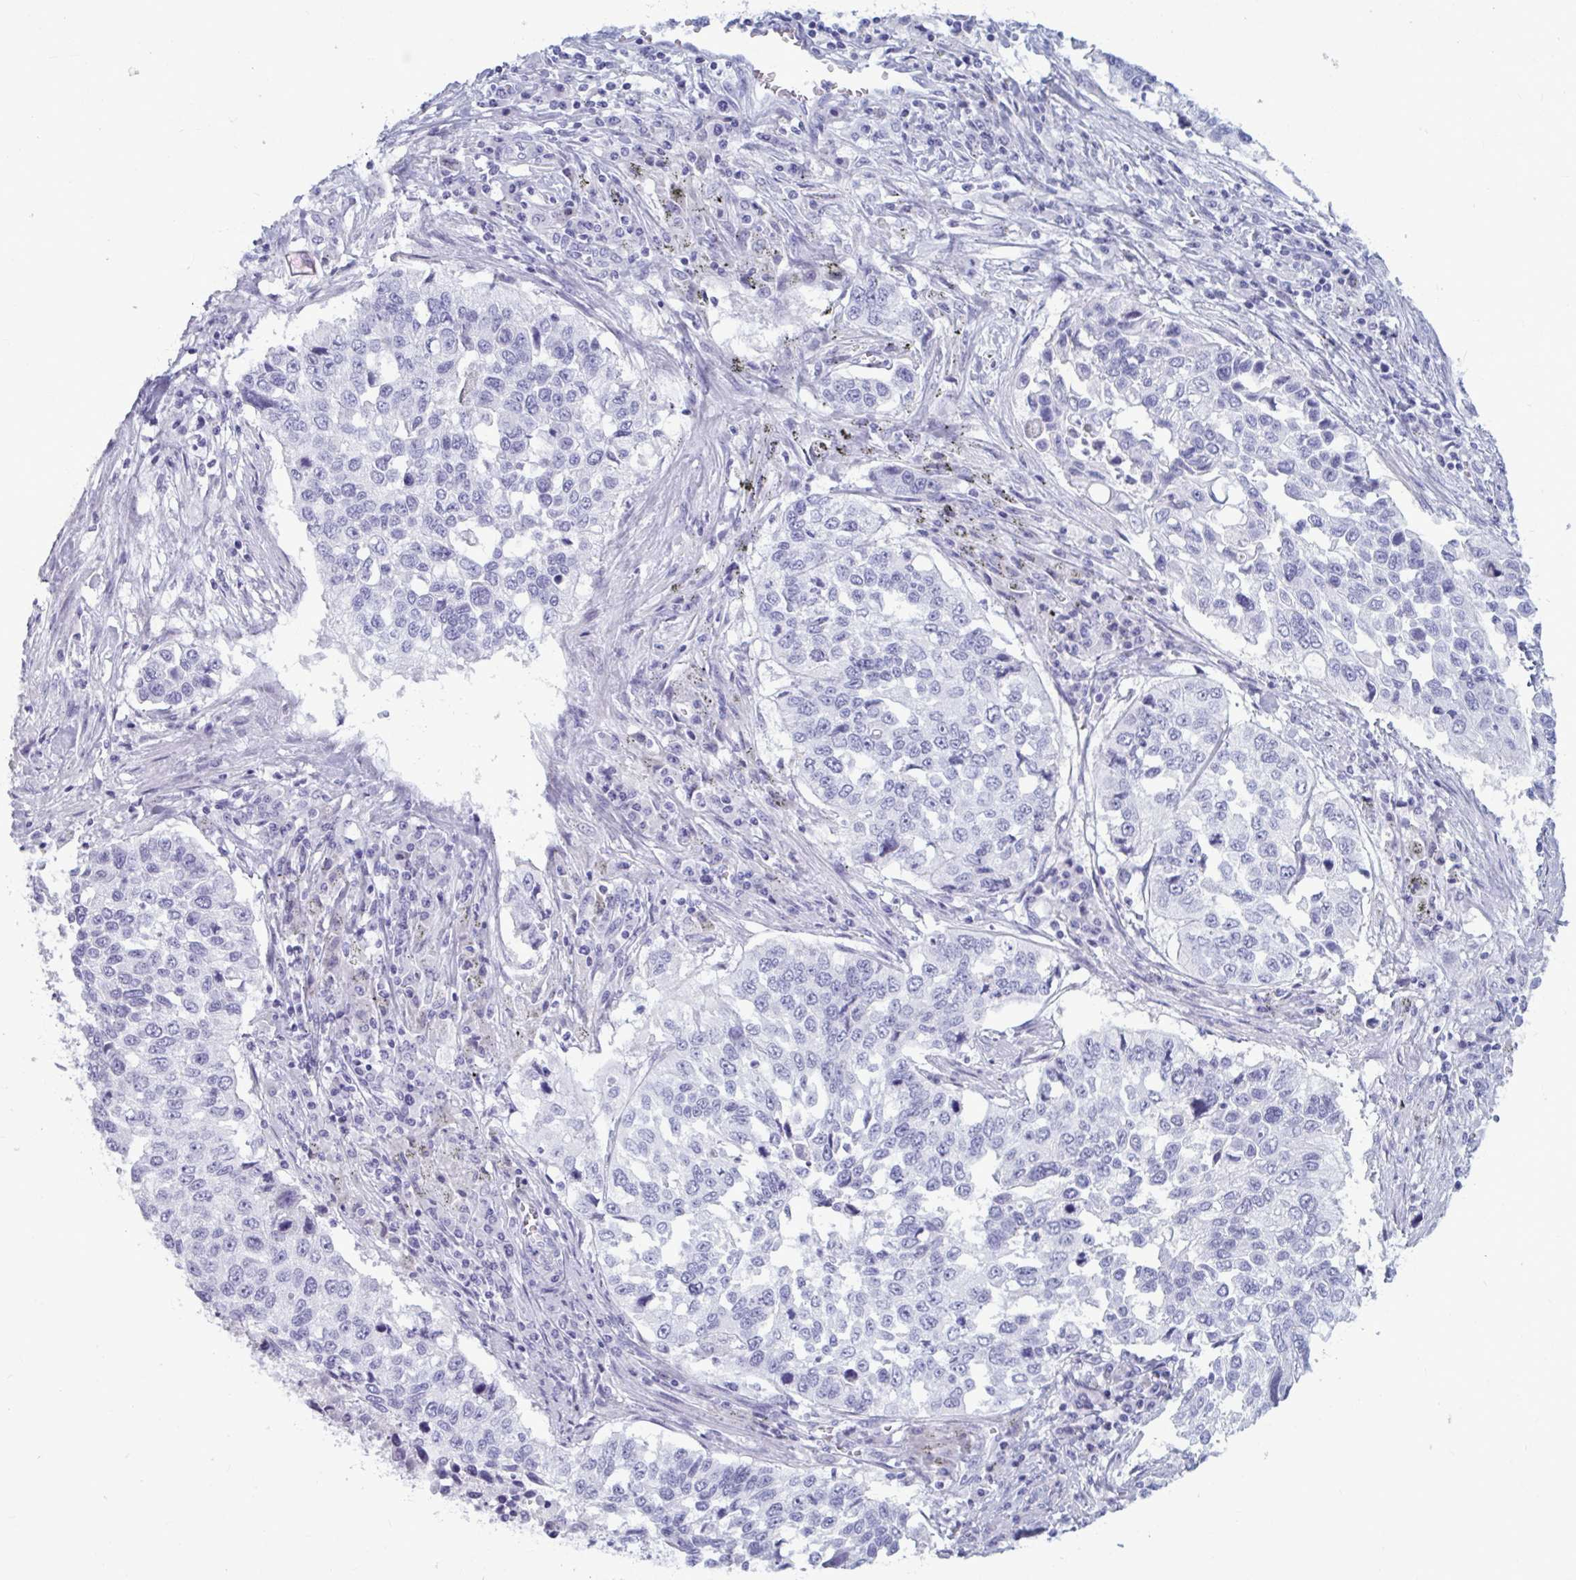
{"staining": {"intensity": "negative", "quantity": "none", "location": "none"}, "tissue": "lung cancer", "cell_type": "Tumor cells", "image_type": "cancer", "snomed": [{"axis": "morphology", "description": "Squamous cell carcinoma, NOS"}, {"axis": "topography", "description": "Lung"}], "caption": "DAB (3,3'-diaminobenzidine) immunohistochemical staining of squamous cell carcinoma (lung) shows no significant expression in tumor cells.", "gene": "BBS10", "patient": {"sex": "male", "age": 62}}